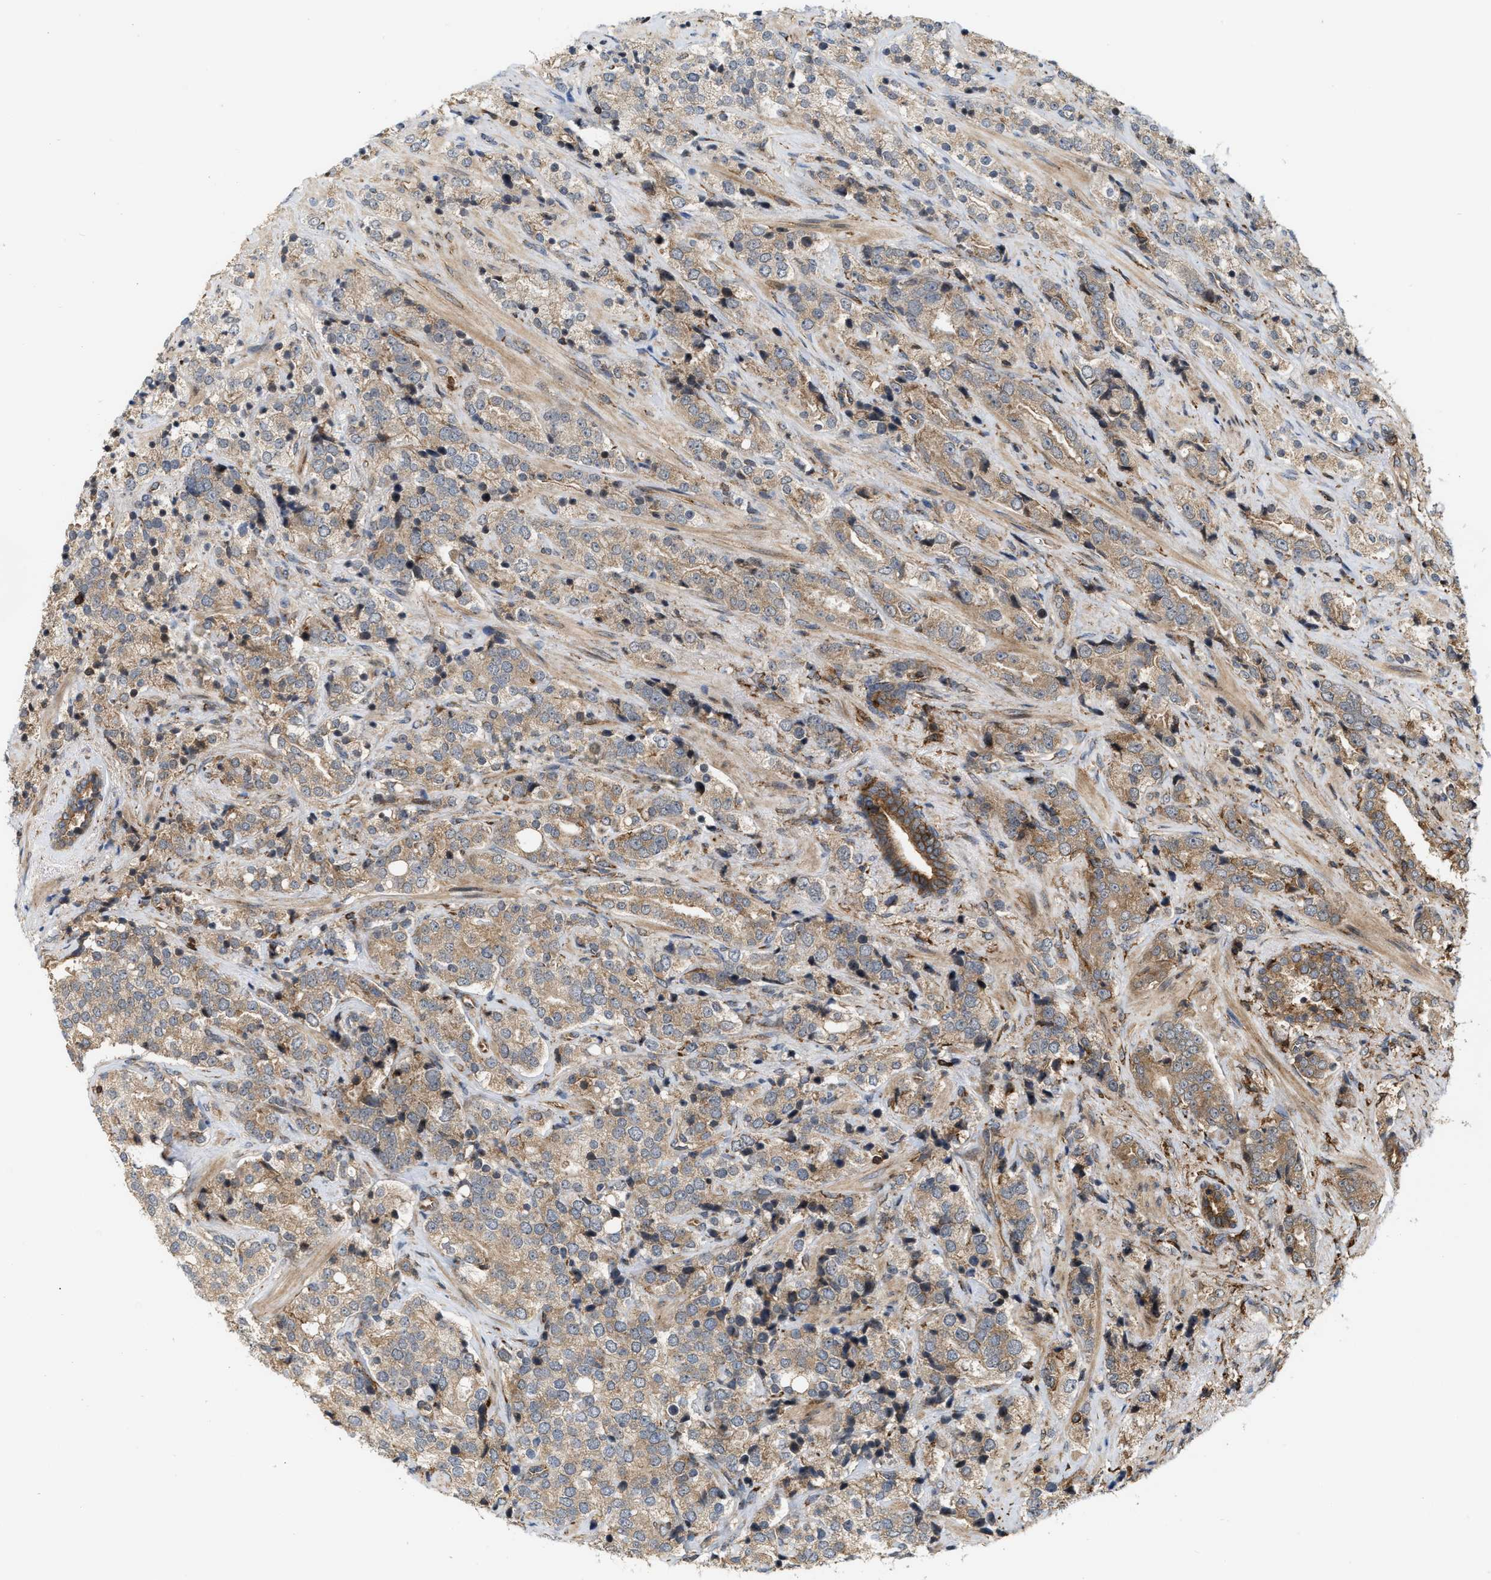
{"staining": {"intensity": "weak", "quantity": "25%-75%", "location": "cytoplasmic/membranous"}, "tissue": "prostate cancer", "cell_type": "Tumor cells", "image_type": "cancer", "snomed": [{"axis": "morphology", "description": "Adenocarcinoma, High grade"}, {"axis": "topography", "description": "Prostate"}], "caption": "Protein expression analysis of human adenocarcinoma (high-grade) (prostate) reveals weak cytoplasmic/membranous expression in about 25%-75% of tumor cells.", "gene": "IQCE", "patient": {"sex": "male", "age": 71}}